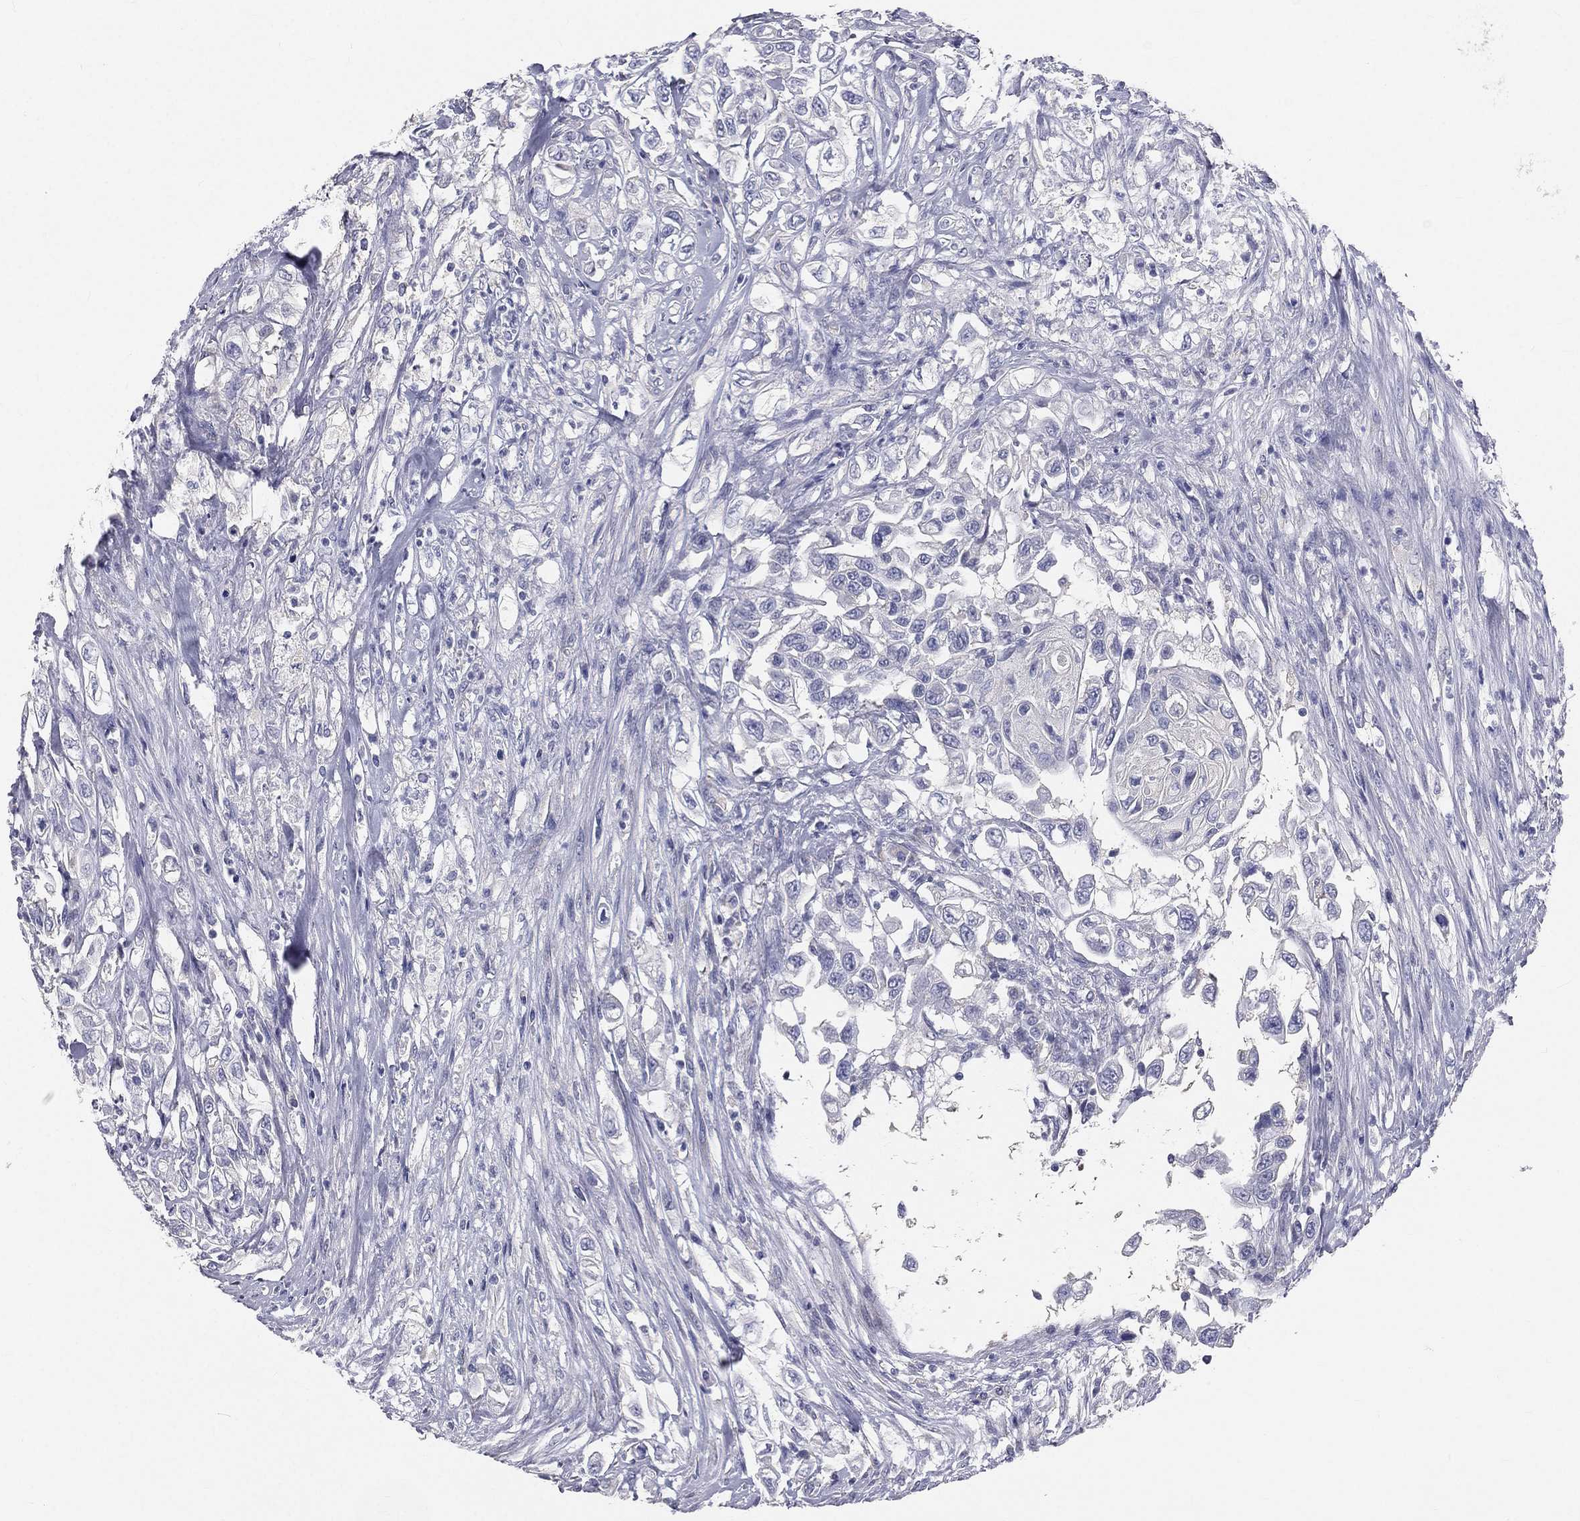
{"staining": {"intensity": "negative", "quantity": "none", "location": "none"}, "tissue": "urothelial cancer", "cell_type": "Tumor cells", "image_type": "cancer", "snomed": [{"axis": "morphology", "description": "Urothelial carcinoma, High grade"}, {"axis": "topography", "description": "Urinary bladder"}], "caption": "Immunohistochemistry photomicrograph of urothelial cancer stained for a protein (brown), which shows no positivity in tumor cells. The staining was performed using DAB to visualize the protein expression in brown, while the nuclei were stained in blue with hematoxylin (Magnification: 20x).", "gene": "MUC13", "patient": {"sex": "female", "age": 56}}